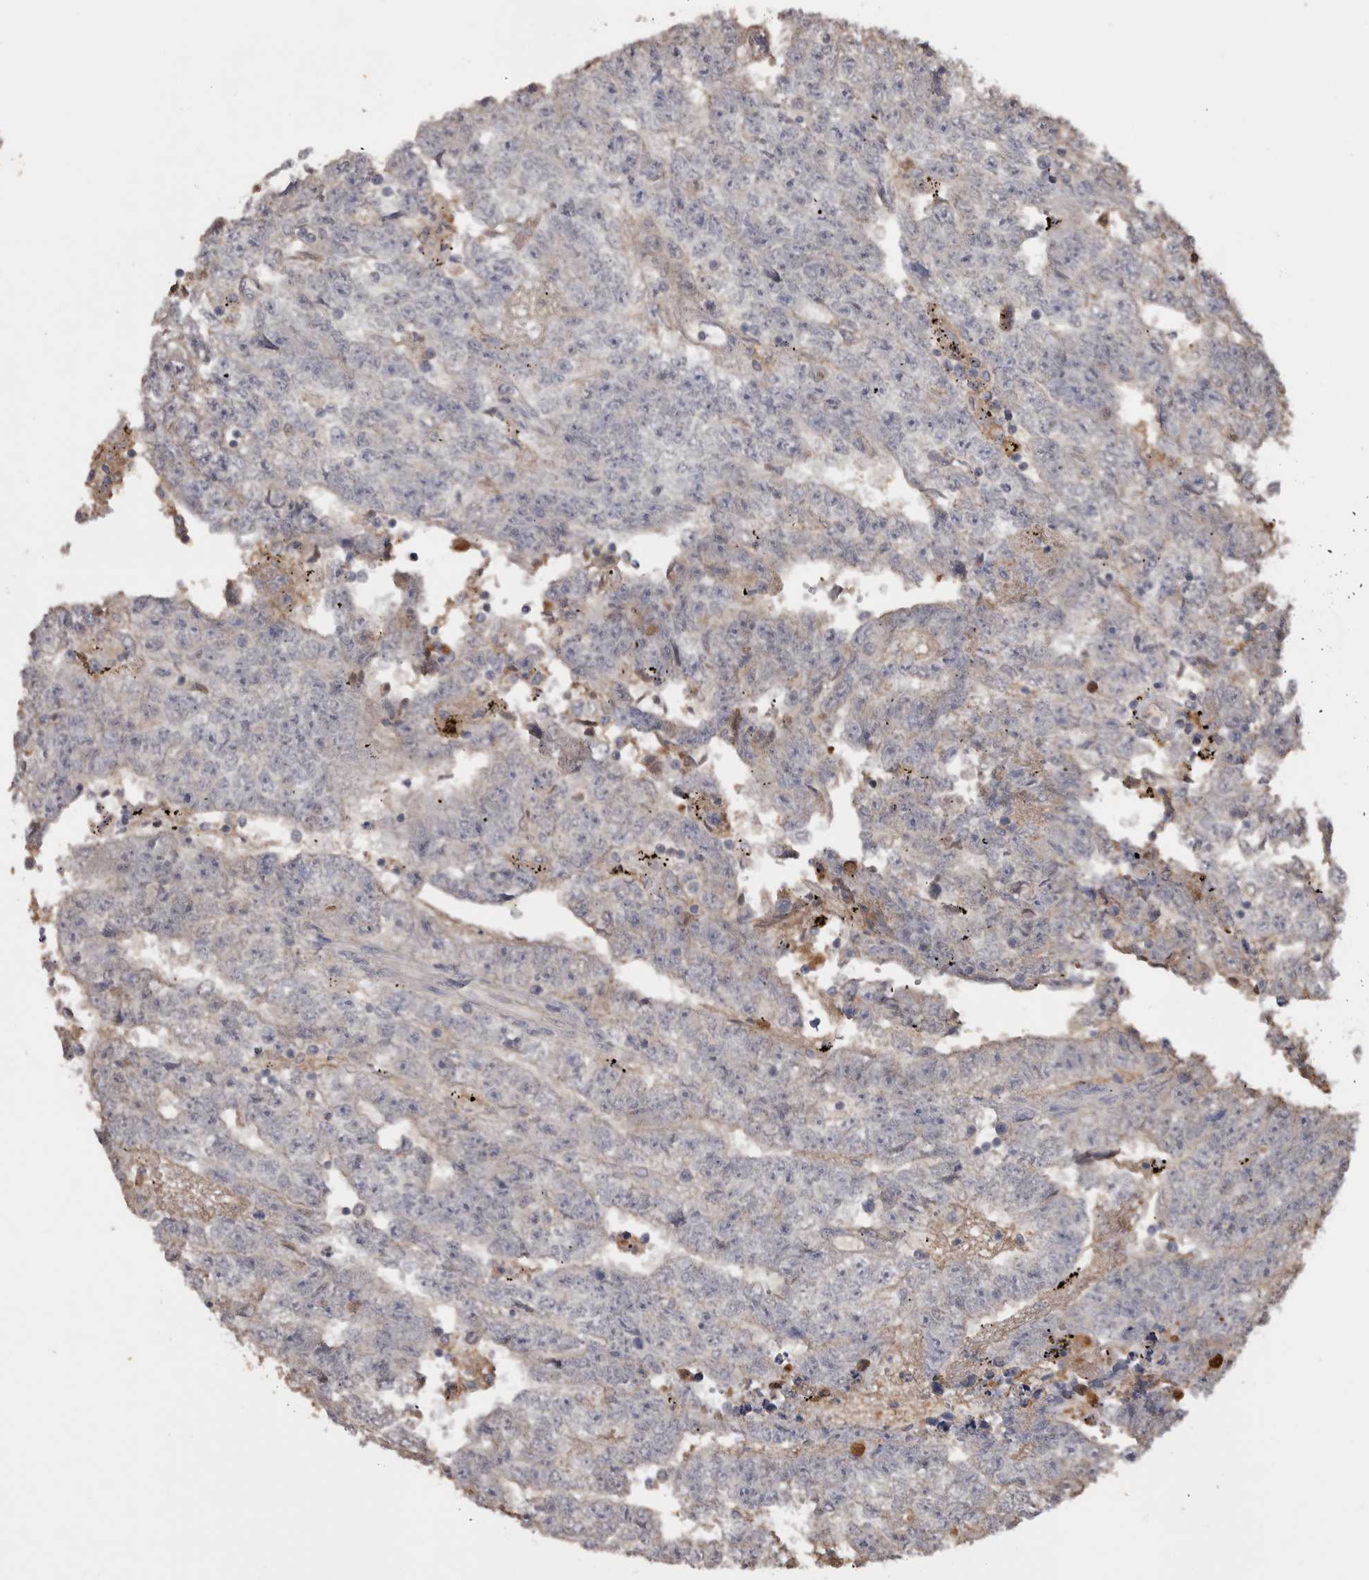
{"staining": {"intensity": "negative", "quantity": "none", "location": "none"}, "tissue": "testis cancer", "cell_type": "Tumor cells", "image_type": "cancer", "snomed": [{"axis": "morphology", "description": "Carcinoma, Embryonal, NOS"}, {"axis": "topography", "description": "Testis"}], "caption": "Testis embryonal carcinoma stained for a protein using immunohistochemistry (IHC) demonstrates no expression tumor cells.", "gene": "AHSG", "patient": {"sex": "male", "age": 25}}